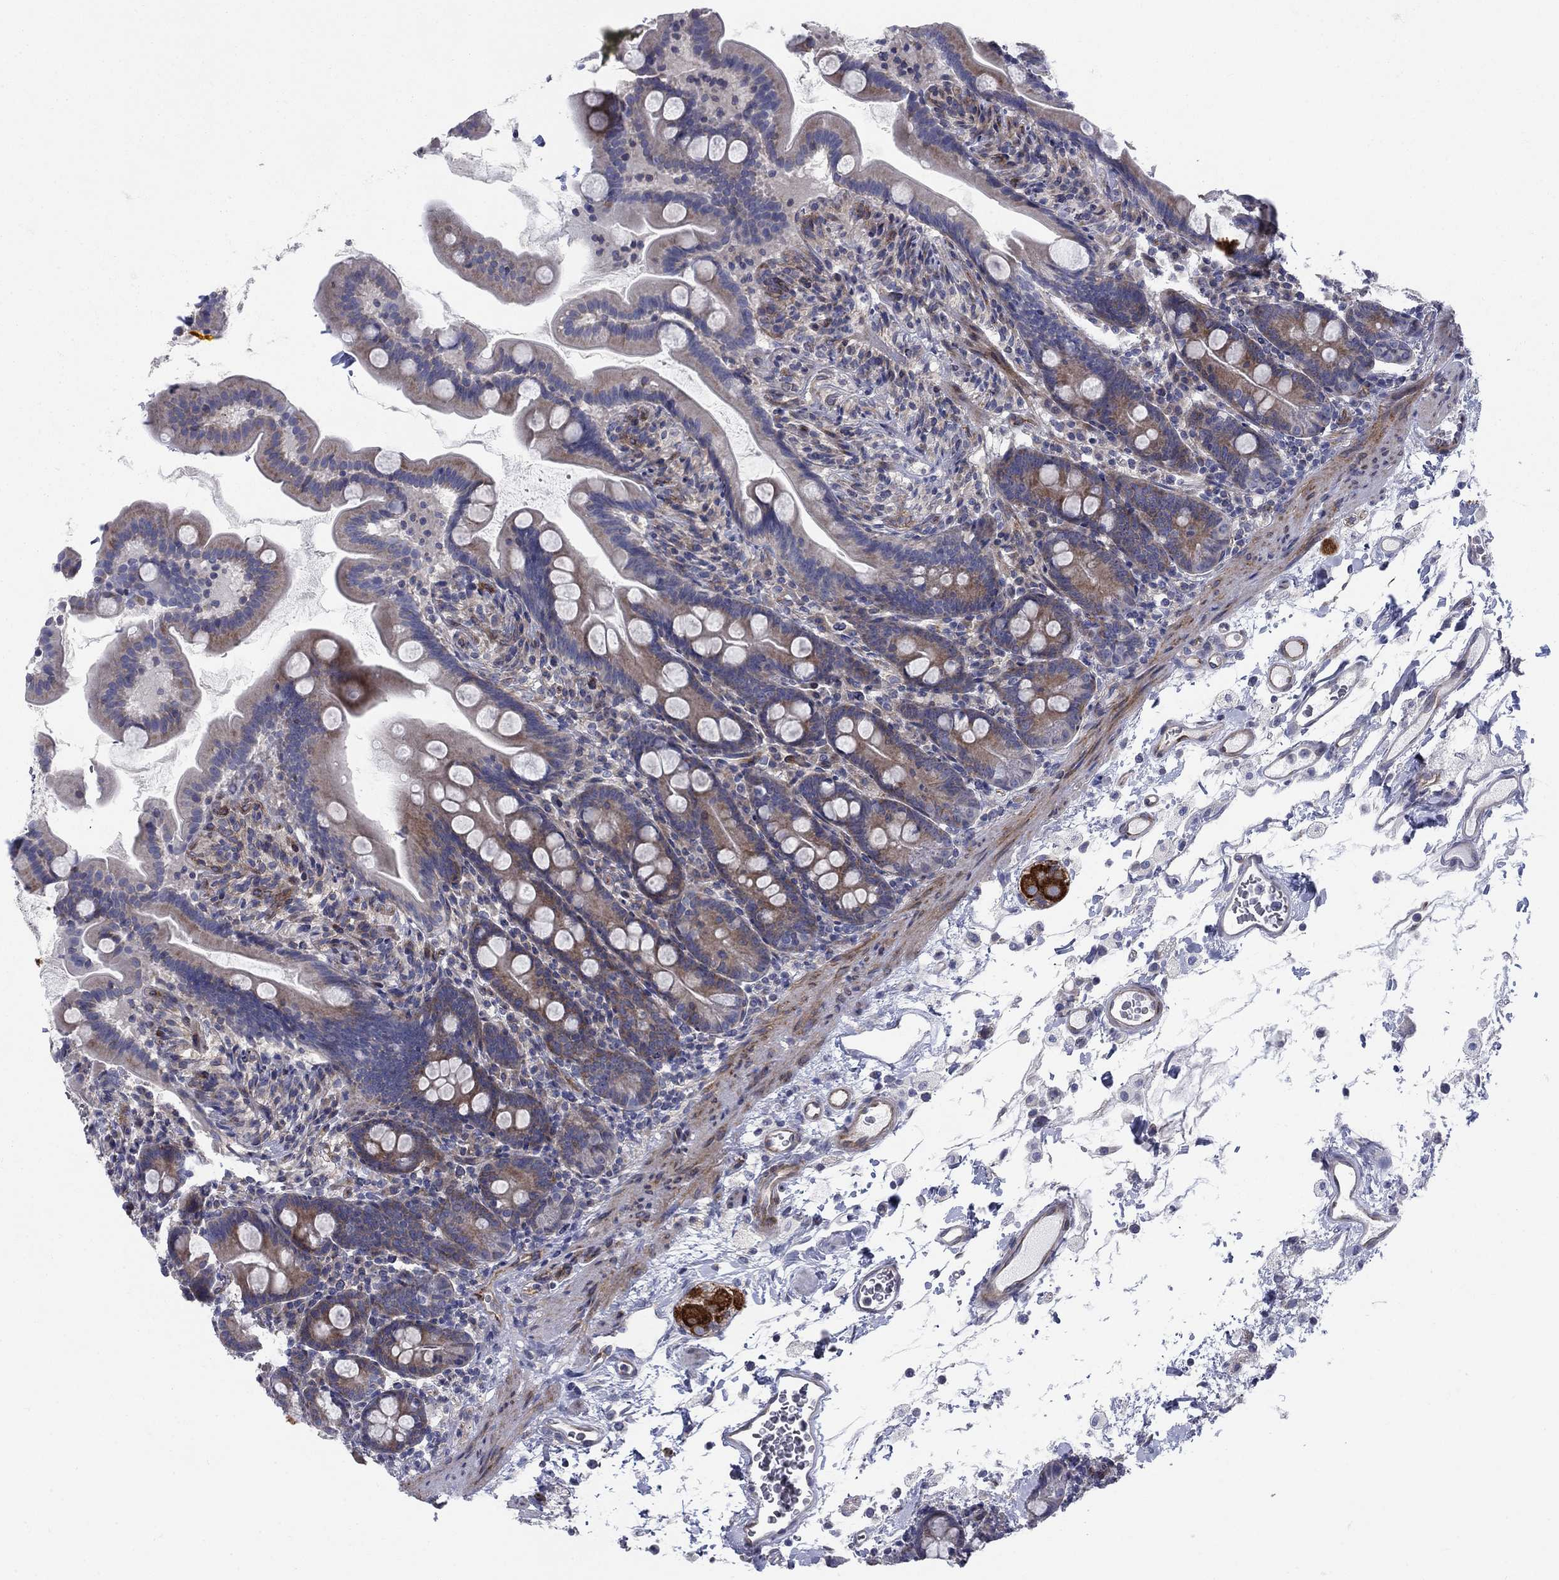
{"staining": {"intensity": "moderate", "quantity": "25%-75%", "location": "cytoplasmic/membranous"}, "tissue": "small intestine", "cell_type": "Glandular cells", "image_type": "normal", "snomed": [{"axis": "morphology", "description": "Normal tissue, NOS"}, {"axis": "topography", "description": "Small intestine"}], "caption": "Immunohistochemistry photomicrograph of normal small intestine: human small intestine stained using IHC shows medium levels of moderate protein expression localized specifically in the cytoplasmic/membranous of glandular cells, appearing as a cytoplasmic/membranous brown color.", "gene": "FXR1", "patient": {"sex": "female", "age": 44}}